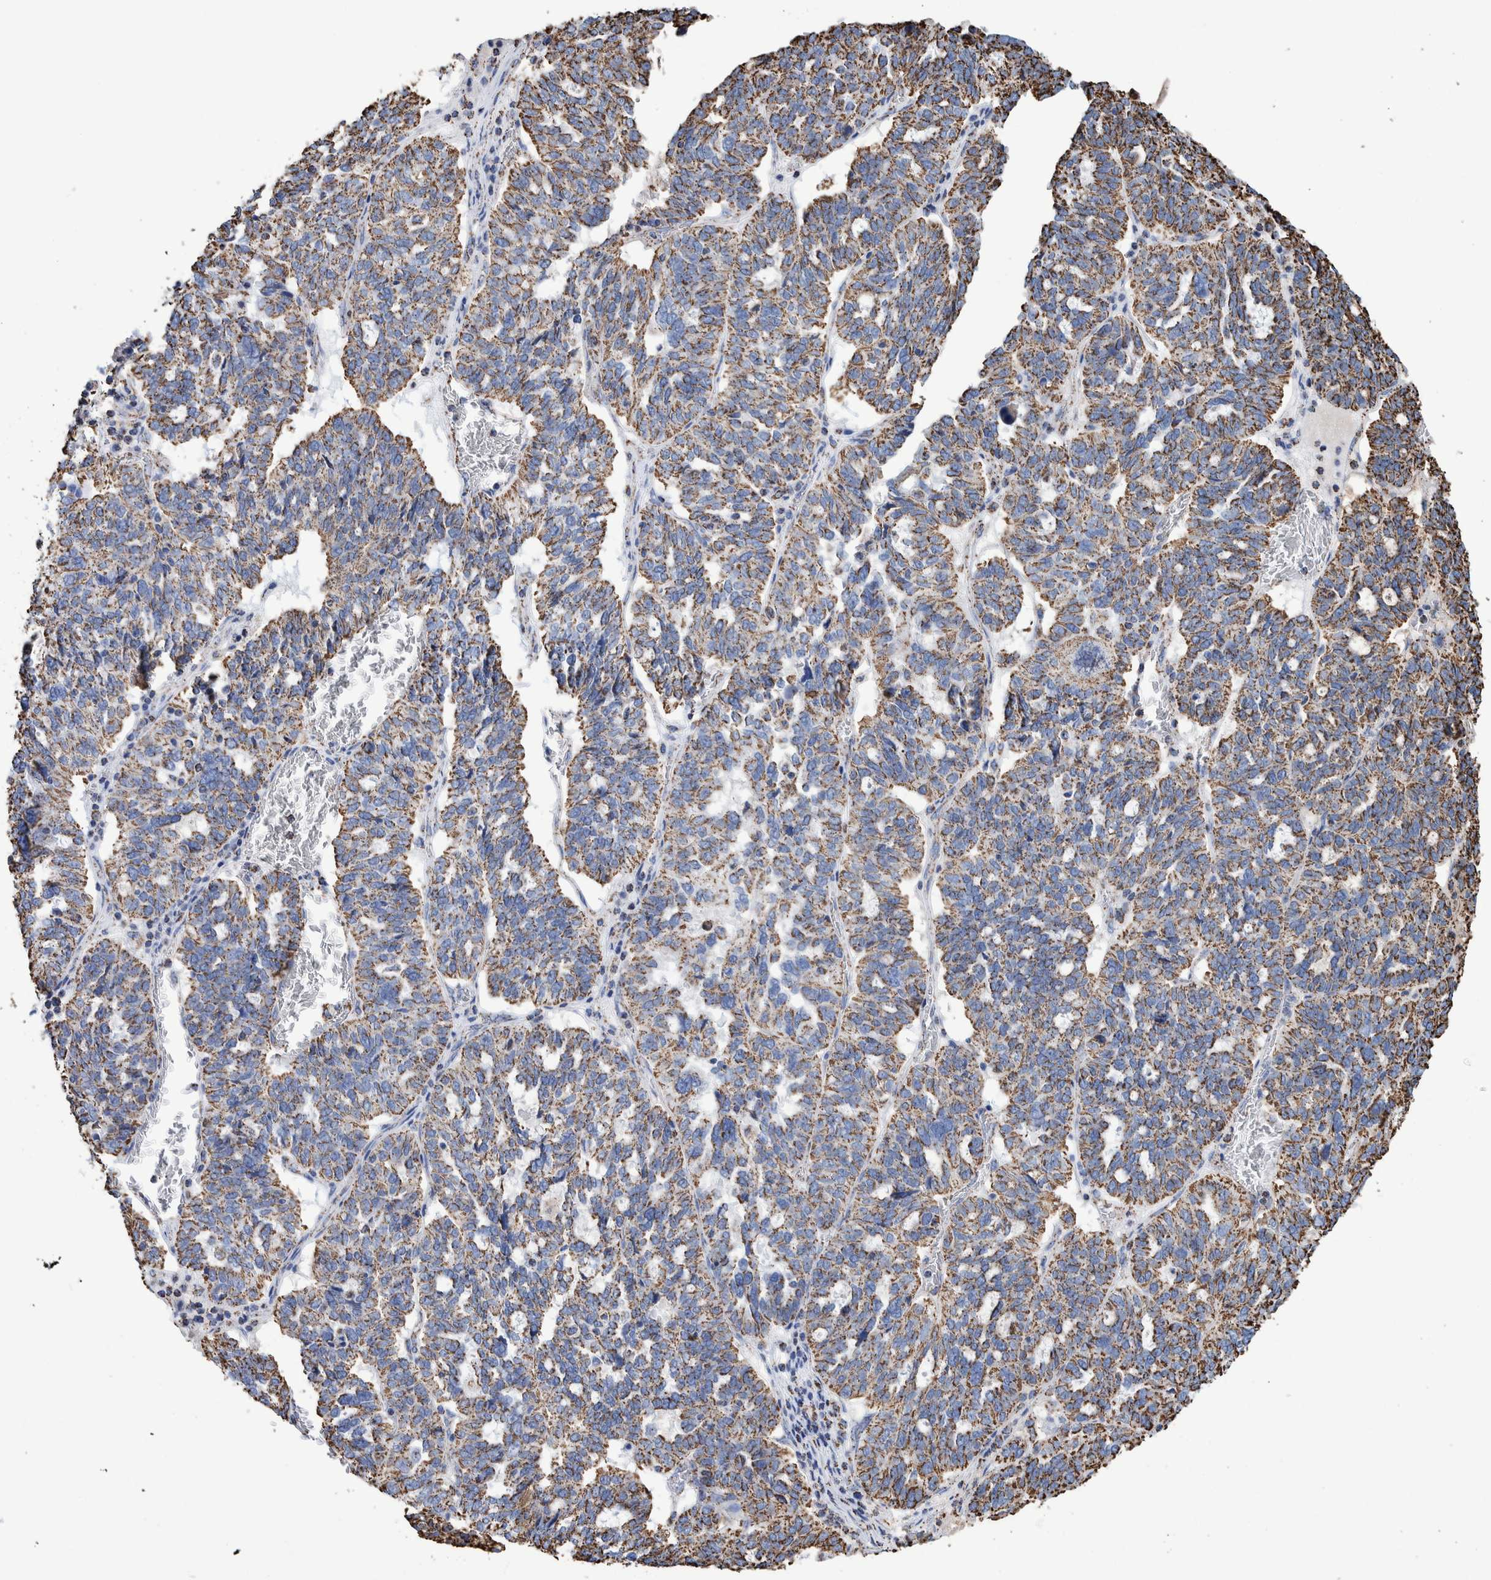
{"staining": {"intensity": "moderate", "quantity": ">75%", "location": "cytoplasmic/membranous"}, "tissue": "ovarian cancer", "cell_type": "Tumor cells", "image_type": "cancer", "snomed": [{"axis": "morphology", "description": "Cystadenocarcinoma, serous, NOS"}, {"axis": "topography", "description": "Ovary"}], "caption": "Protein expression analysis of human ovarian serous cystadenocarcinoma reveals moderate cytoplasmic/membranous positivity in about >75% of tumor cells.", "gene": "VPS26C", "patient": {"sex": "female", "age": 59}}